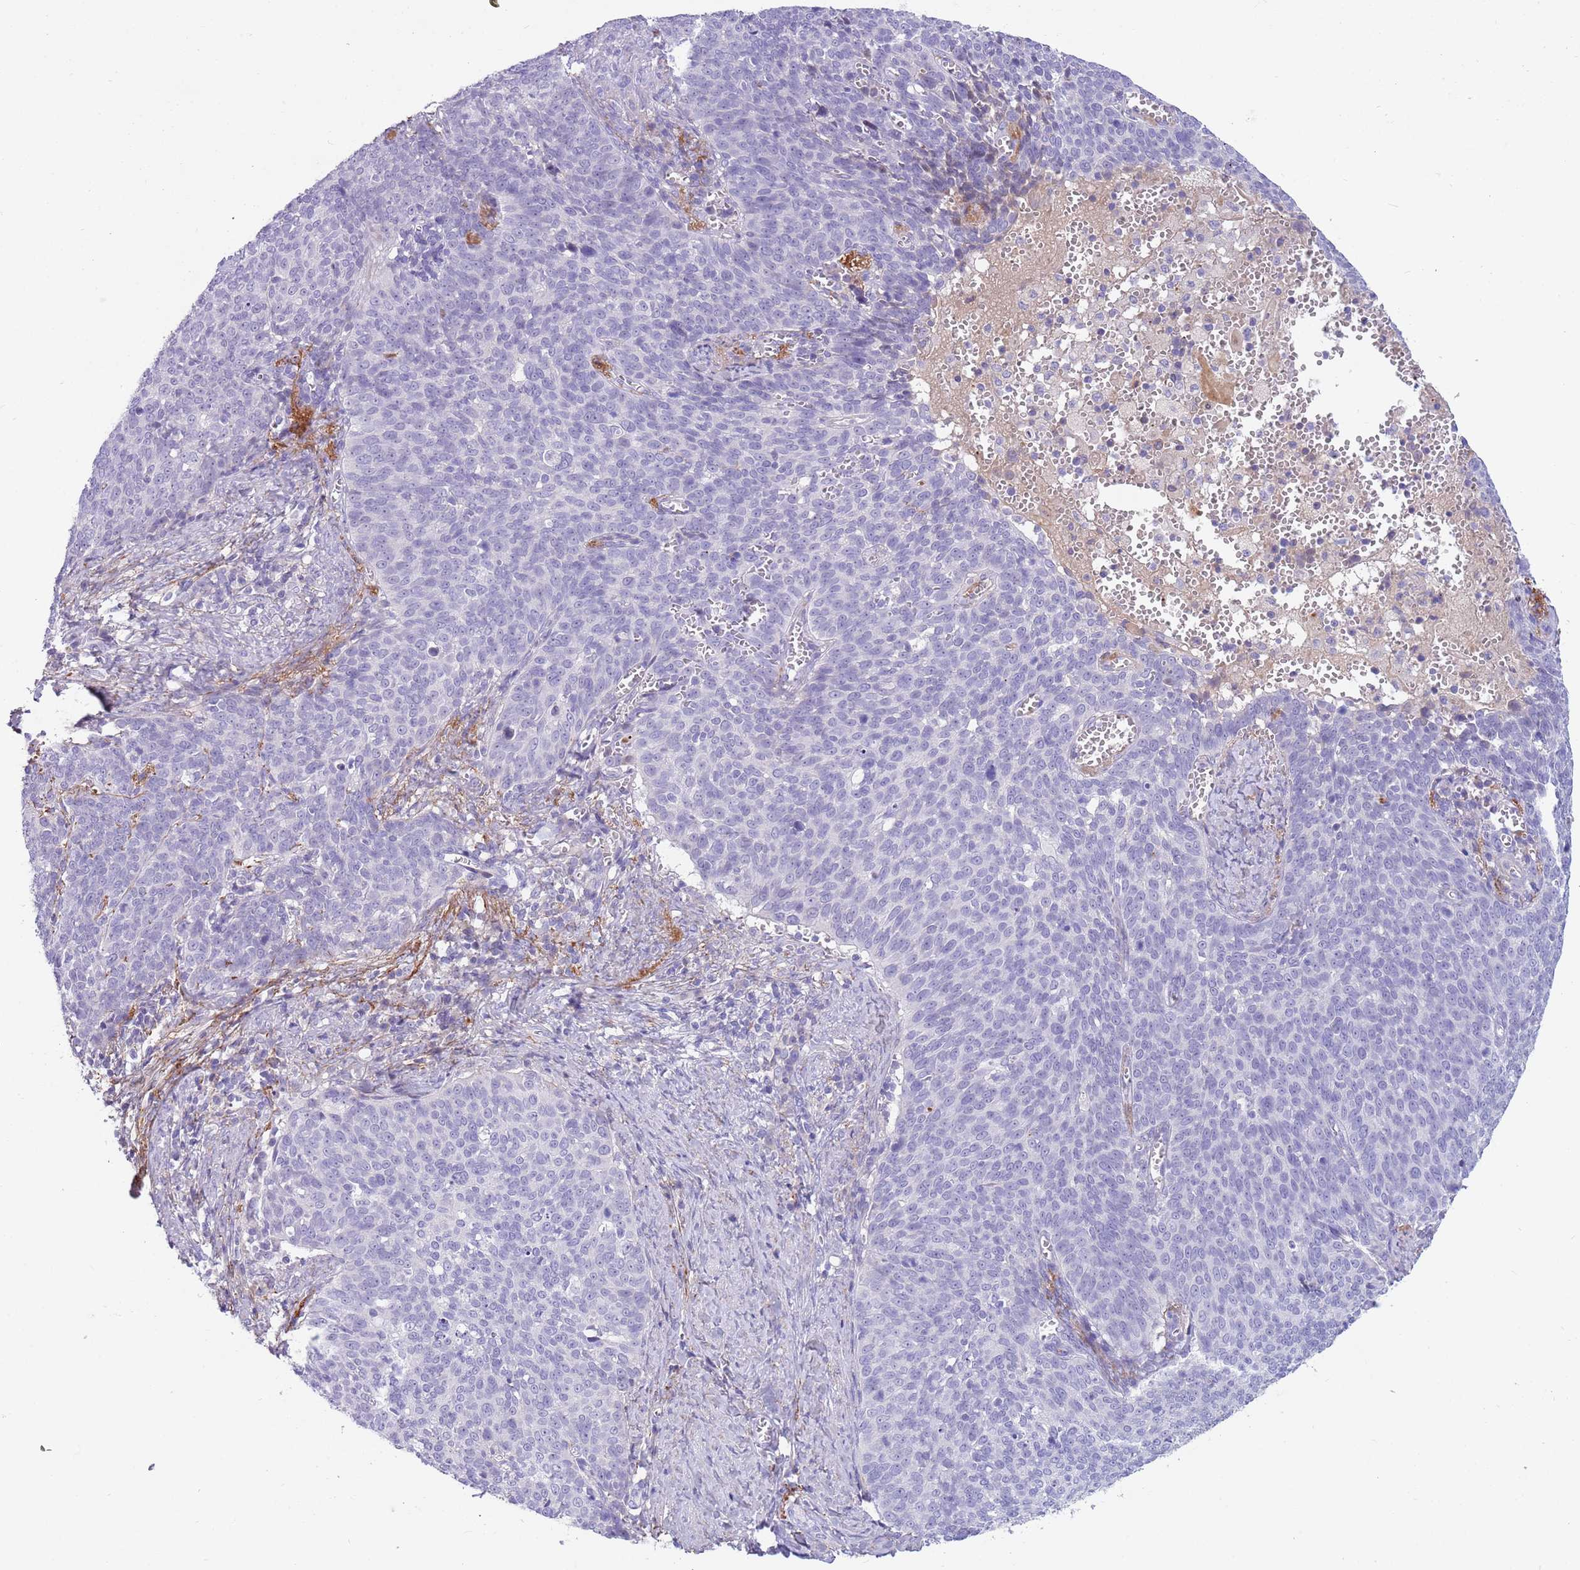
{"staining": {"intensity": "negative", "quantity": "none", "location": "none"}, "tissue": "cervical cancer", "cell_type": "Tumor cells", "image_type": "cancer", "snomed": [{"axis": "morphology", "description": "Normal tissue, NOS"}, {"axis": "morphology", "description": "Squamous cell carcinoma, NOS"}, {"axis": "topography", "description": "Cervix"}], "caption": "The immunohistochemistry micrograph has no significant staining in tumor cells of cervical cancer (squamous cell carcinoma) tissue.", "gene": "LEPROTL1", "patient": {"sex": "female", "age": 39}}